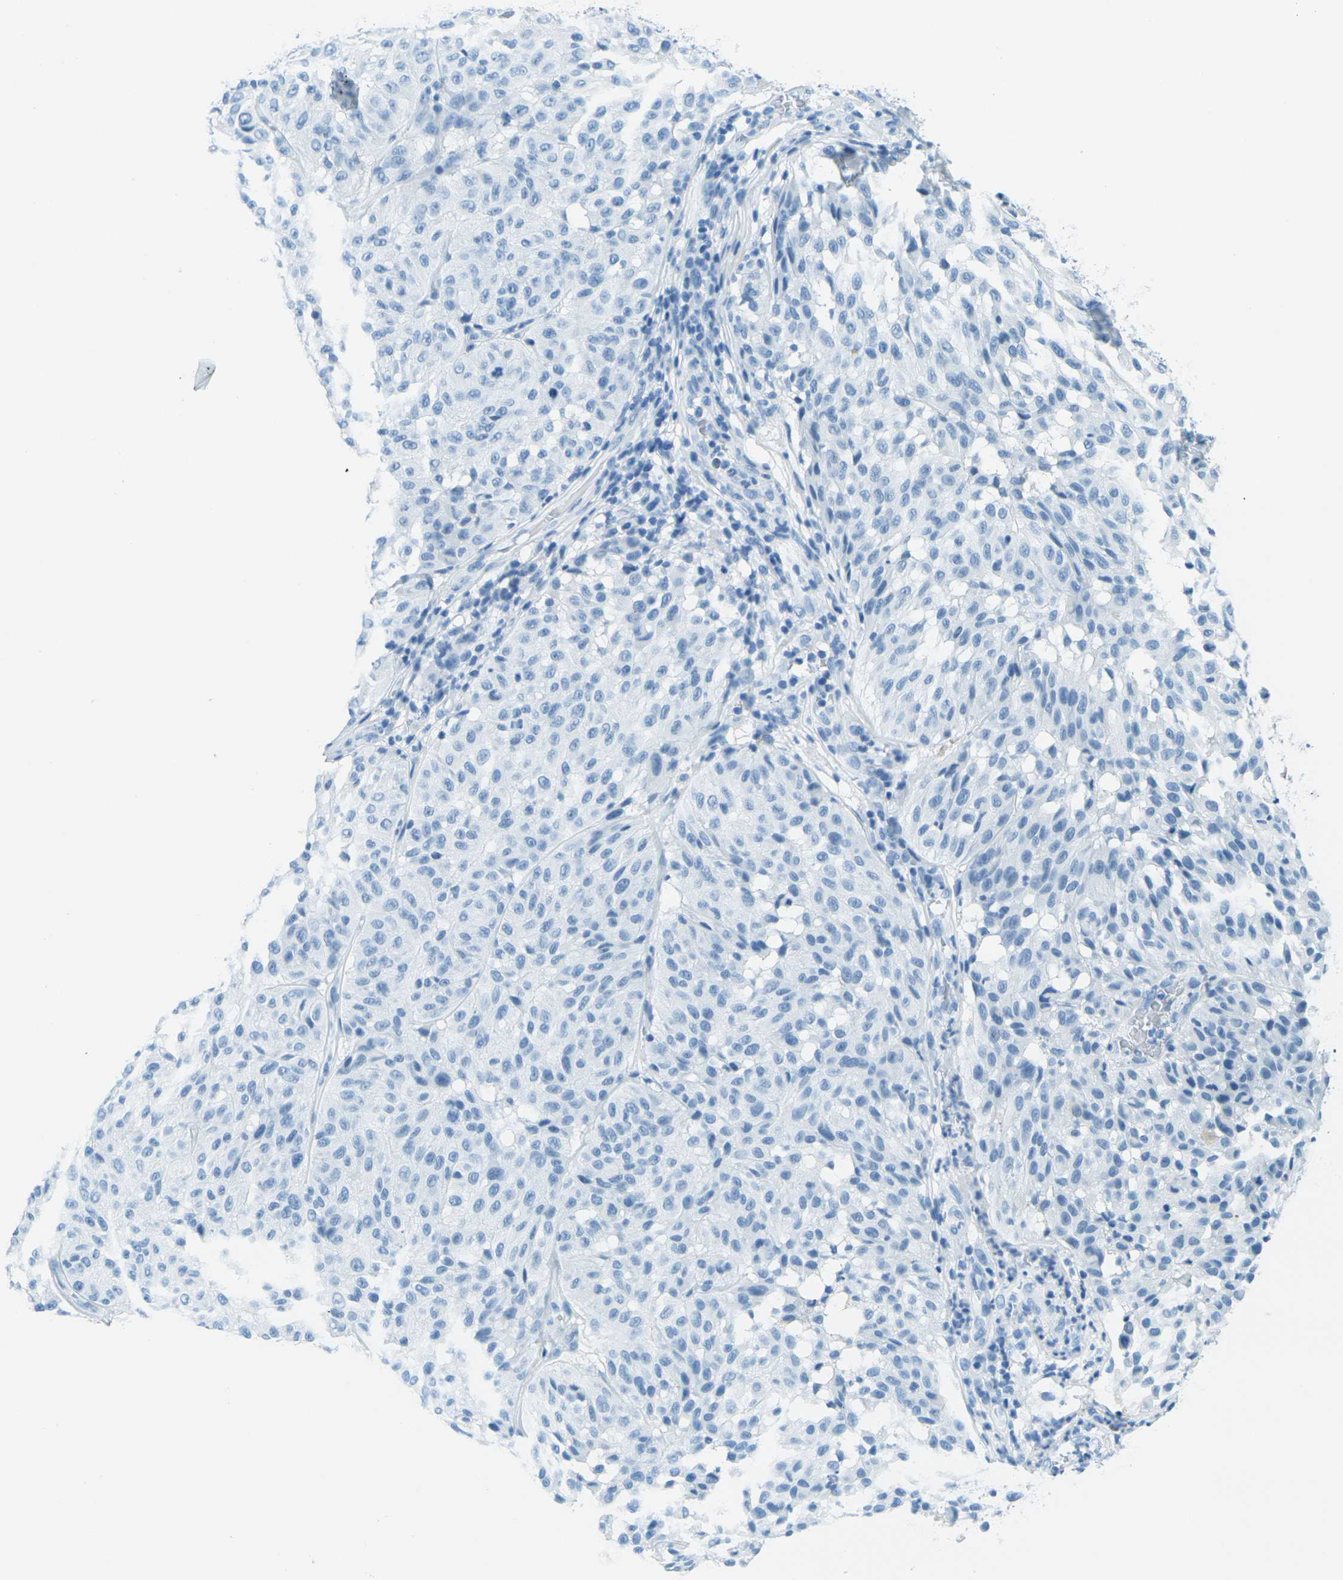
{"staining": {"intensity": "negative", "quantity": "none", "location": "none"}, "tissue": "melanoma", "cell_type": "Tumor cells", "image_type": "cancer", "snomed": [{"axis": "morphology", "description": "Malignant melanoma, NOS"}, {"axis": "topography", "description": "Skin"}], "caption": "High magnification brightfield microscopy of malignant melanoma stained with DAB (brown) and counterstained with hematoxylin (blue): tumor cells show no significant staining.", "gene": "OCLN", "patient": {"sex": "female", "age": 46}}